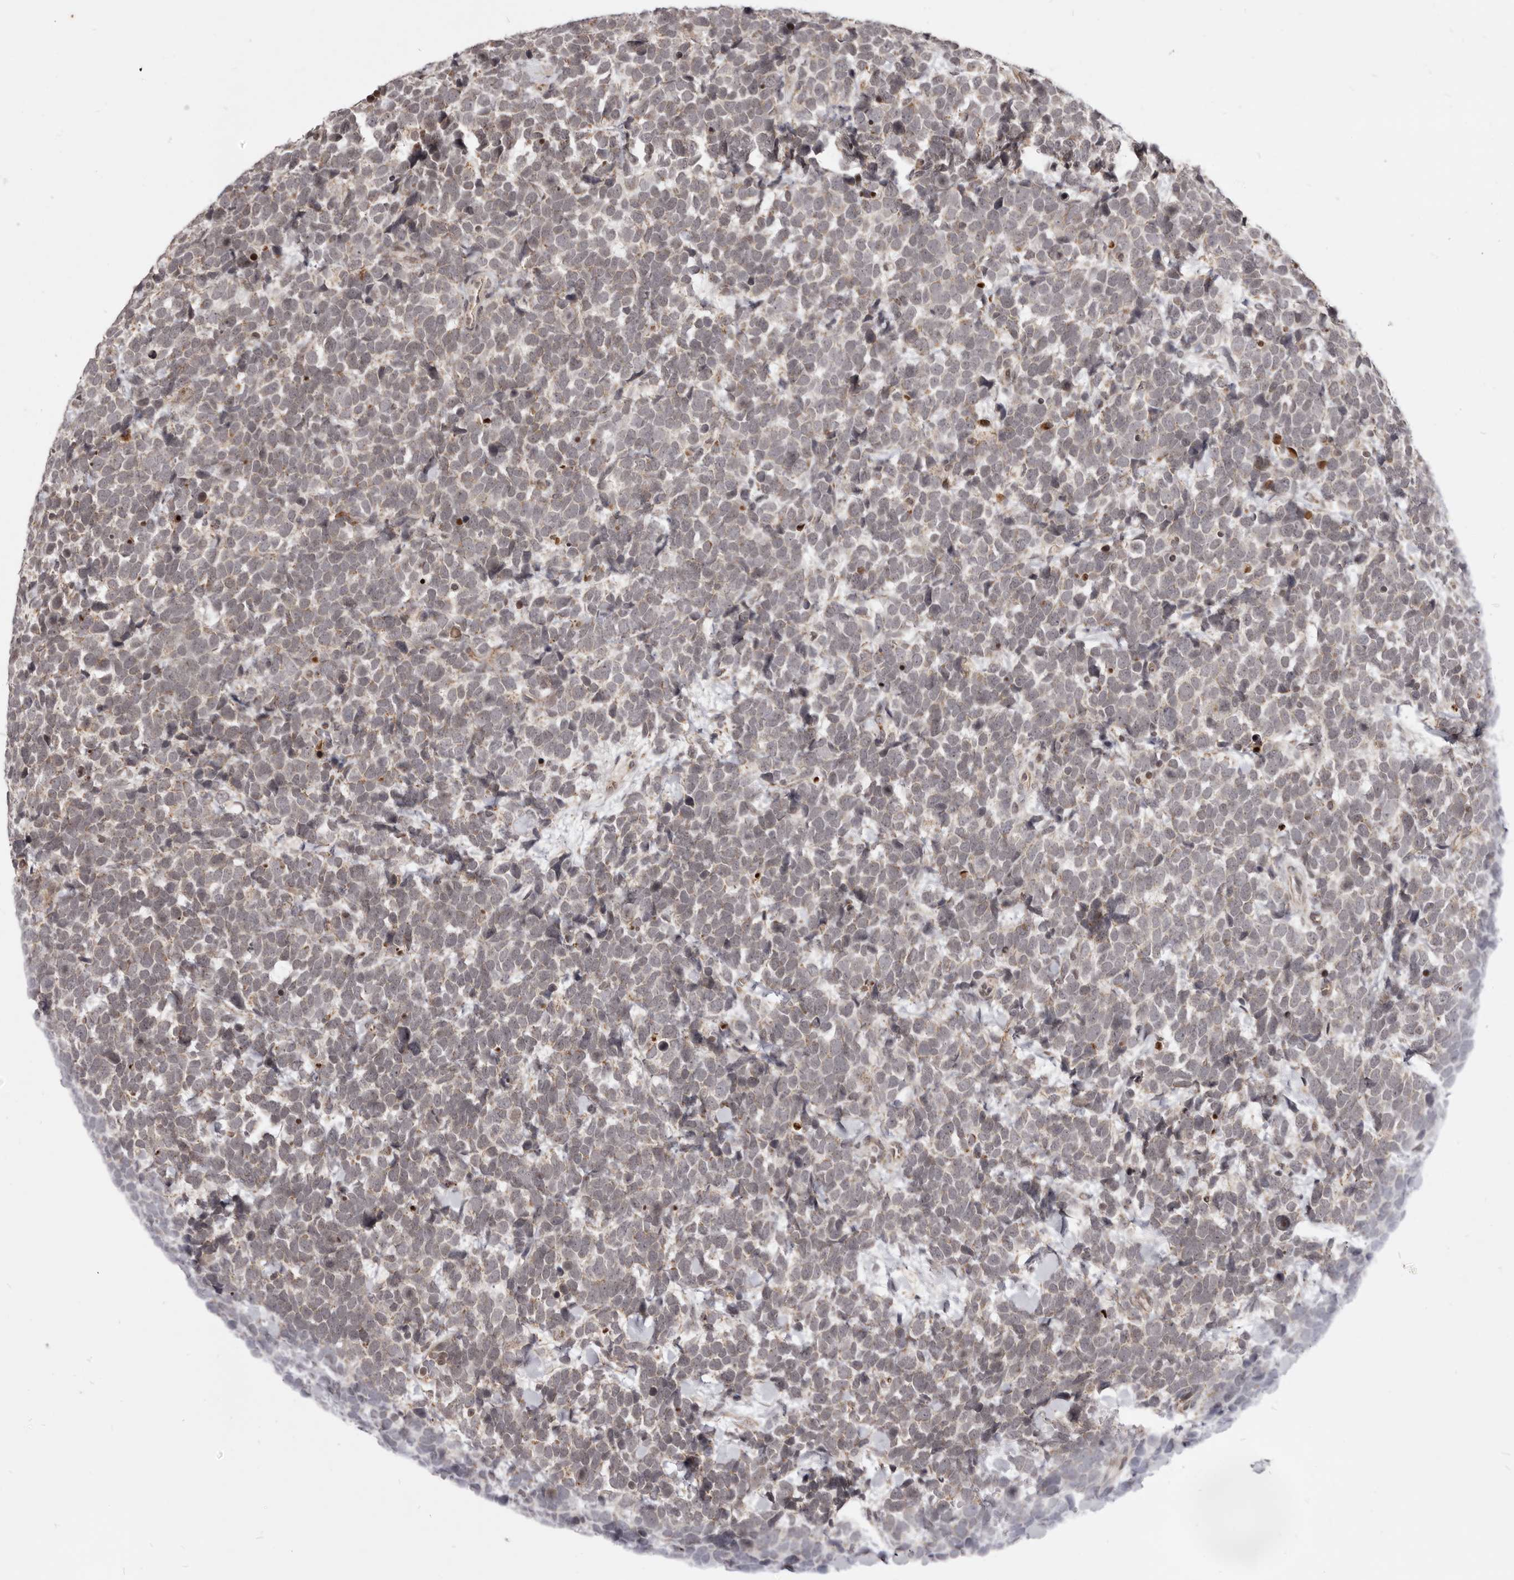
{"staining": {"intensity": "weak", "quantity": "<25%", "location": "cytoplasmic/membranous"}, "tissue": "urothelial cancer", "cell_type": "Tumor cells", "image_type": "cancer", "snomed": [{"axis": "morphology", "description": "Urothelial carcinoma, High grade"}, {"axis": "topography", "description": "Urinary bladder"}], "caption": "Tumor cells are negative for brown protein staining in high-grade urothelial carcinoma.", "gene": "THUMPD1", "patient": {"sex": "female", "age": 82}}